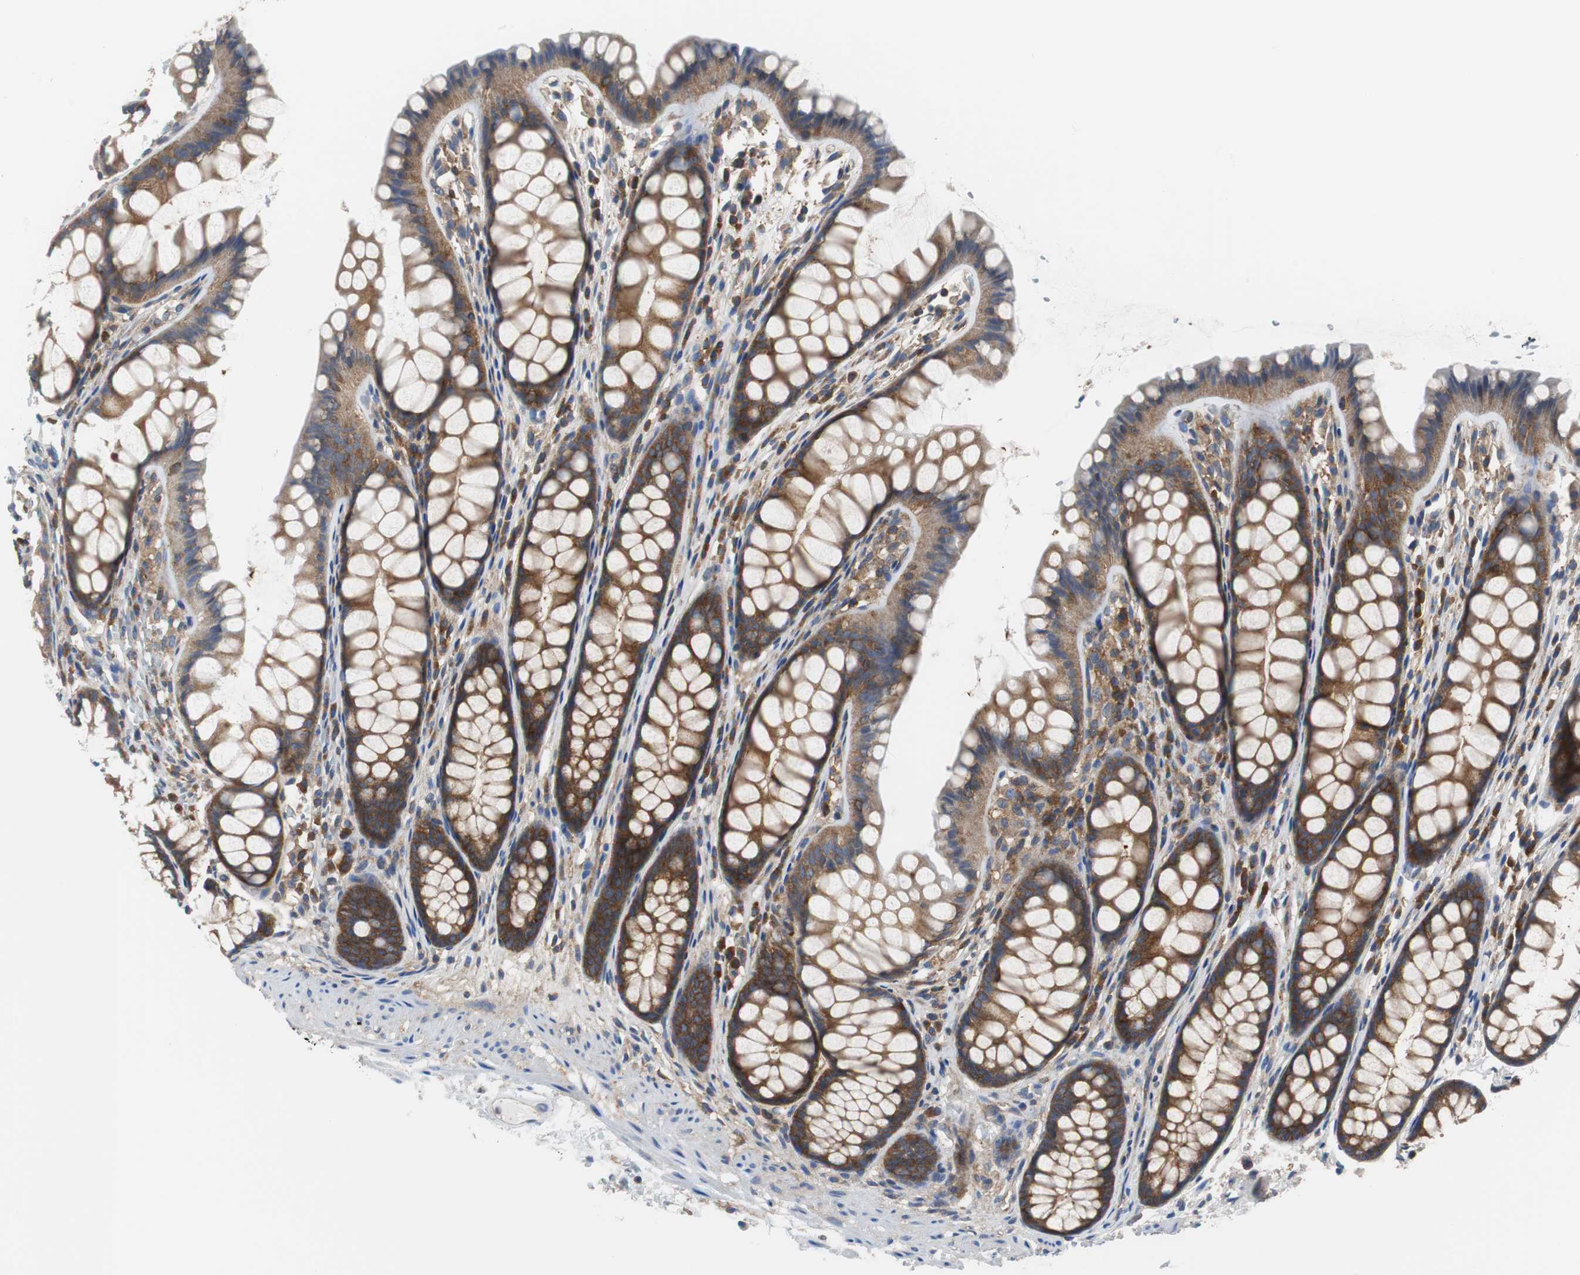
{"staining": {"intensity": "negative", "quantity": "none", "location": "none"}, "tissue": "colon", "cell_type": "Endothelial cells", "image_type": "normal", "snomed": [{"axis": "morphology", "description": "Normal tissue, NOS"}, {"axis": "topography", "description": "Colon"}], "caption": "High power microscopy histopathology image of an IHC histopathology image of benign colon, revealing no significant staining in endothelial cells.", "gene": "BRAF", "patient": {"sex": "female", "age": 55}}